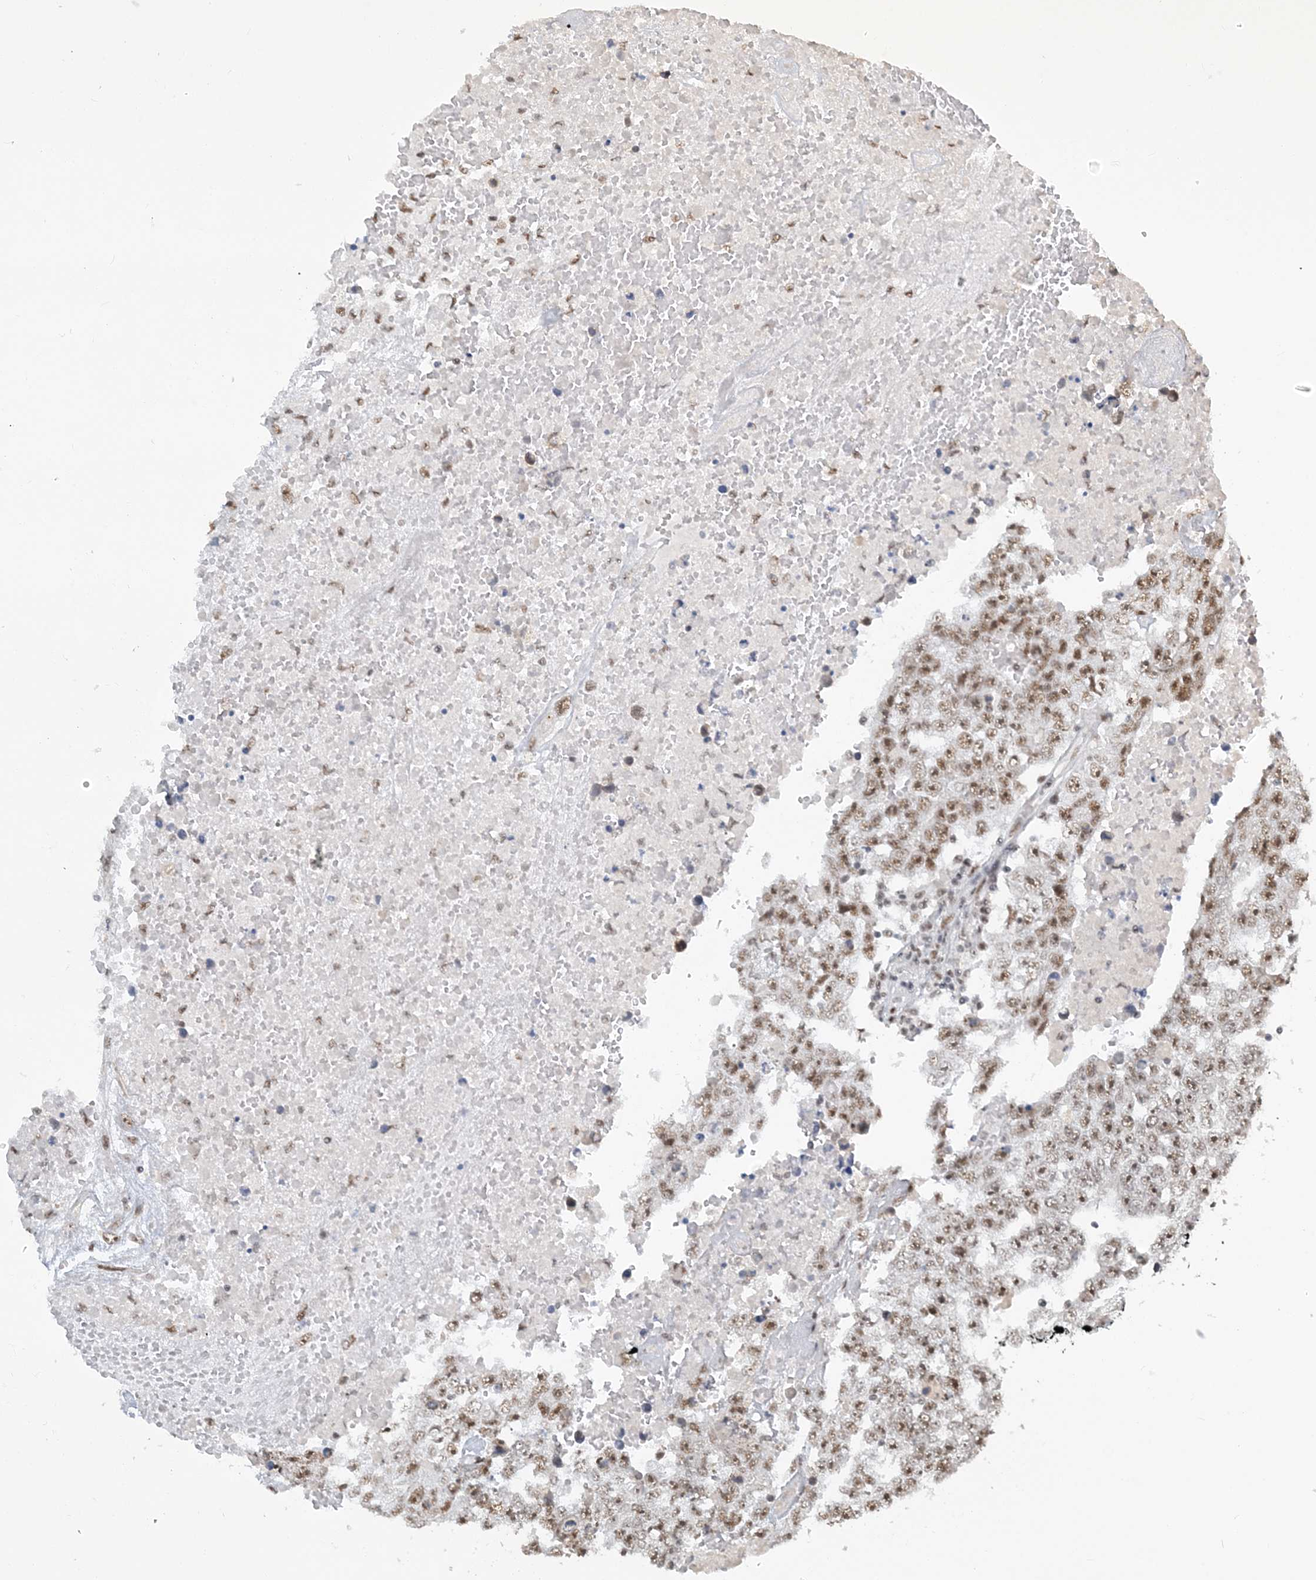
{"staining": {"intensity": "moderate", "quantity": ">75%", "location": "nuclear"}, "tissue": "testis cancer", "cell_type": "Tumor cells", "image_type": "cancer", "snomed": [{"axis": "morphology", "description": "Carcinoma, Embryonal, NOS"}, {"axis": "topography", "description": "Testis"}], "caption": "Immunohistochemistry (IHC) (DAB) staining of testis cancer (embryonal carcinoma) reveals moderate nuclear protein expression in approximately >75% of tumor cells.", "gene": "PLRG1", "patient": {"sex": "male", "age": 25}}